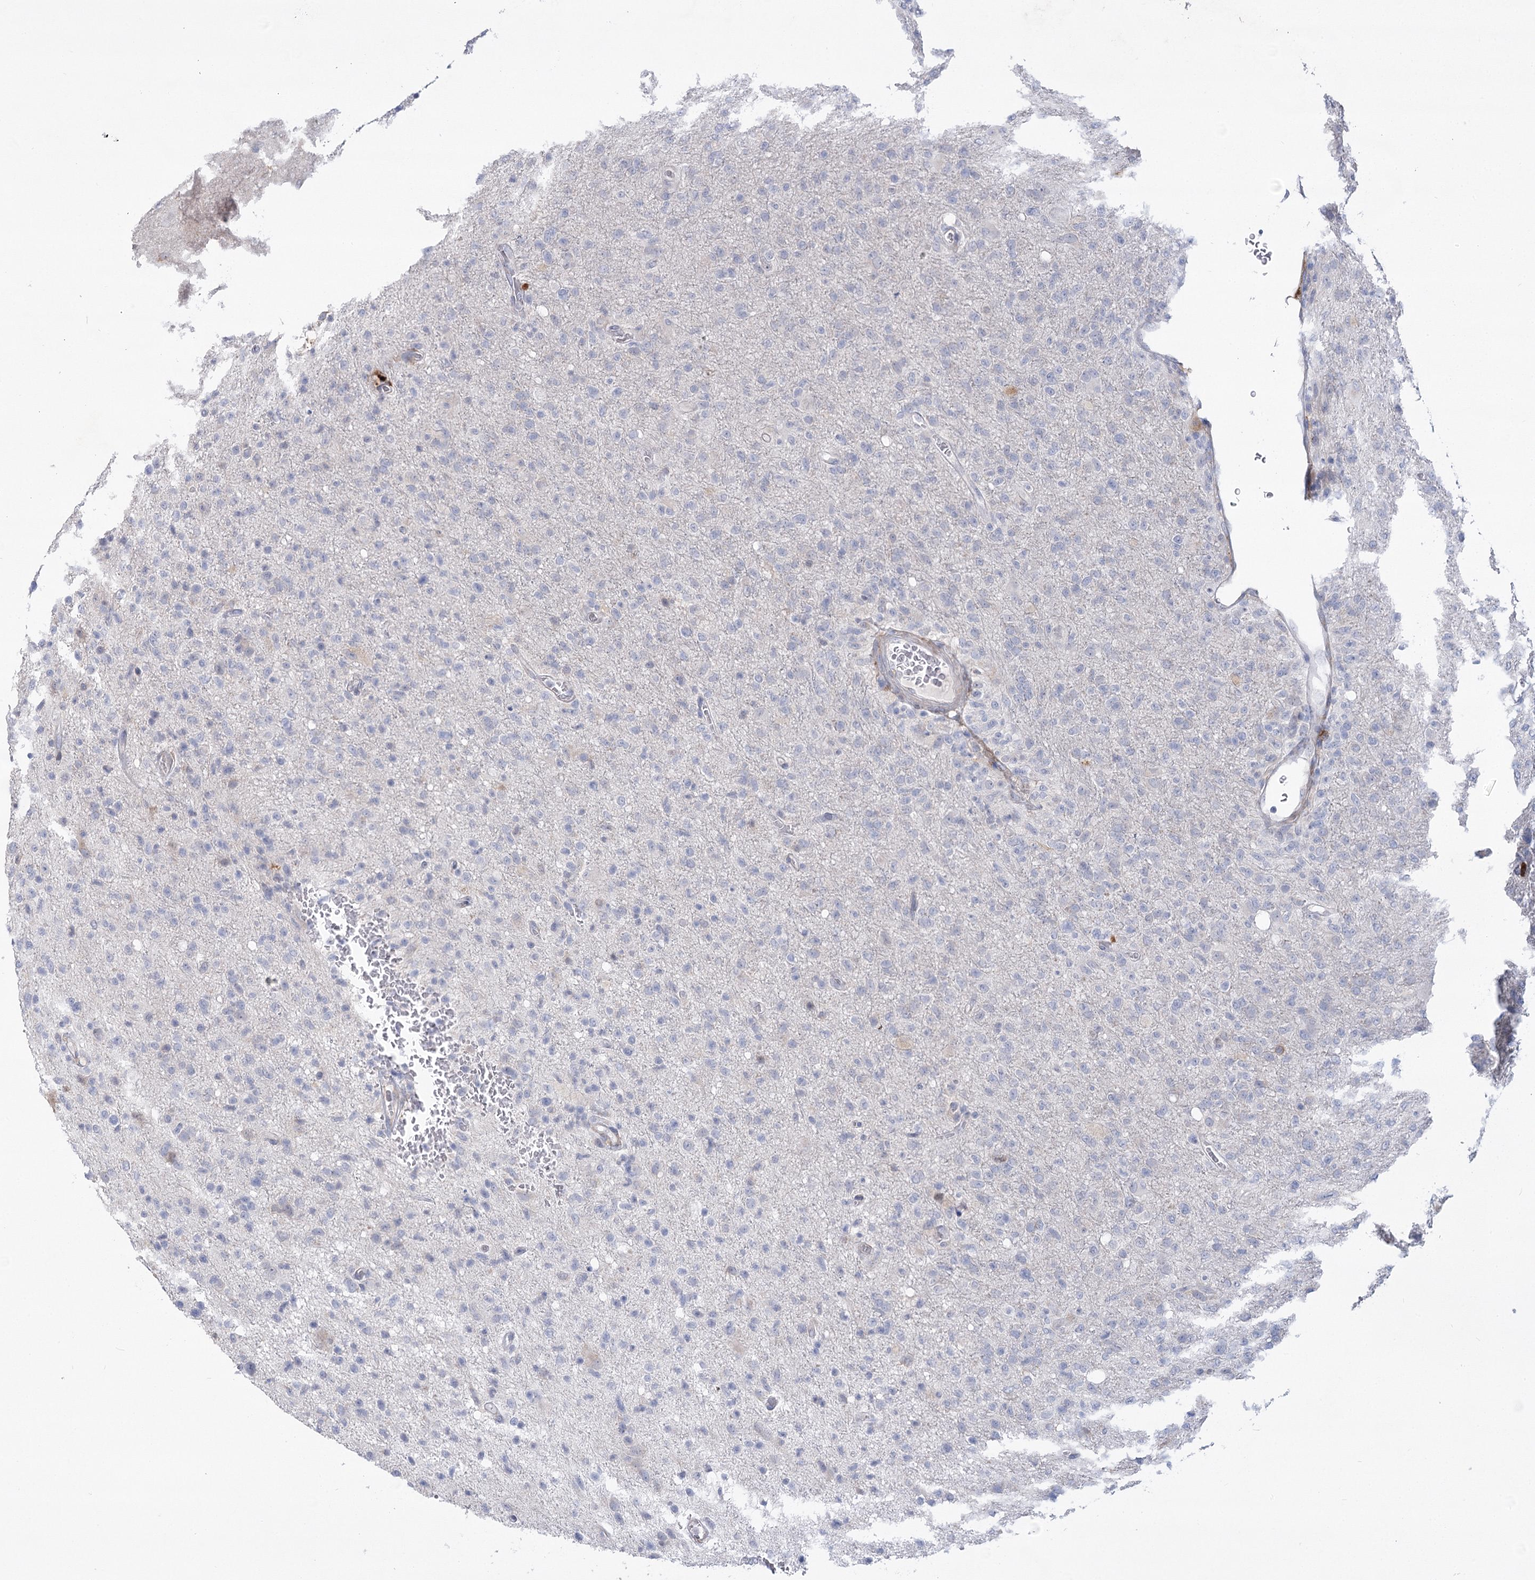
{"staining": {"intensity": "negative", "quantity": "none", "location": "none"}, "tissue": "glioma", "cell_type": "Tumor cells", "image_type": "cancer", "snomed": [{"axis": "morphology", "description": "Glioma, malignant, High grade"}, {"axis": "topography", "description": "Brain"}], "caption": "Tumor cells show no significant expression in glioma.", "gene": "NCKAP5", "patient": {"sex": "female", "age": 57}}